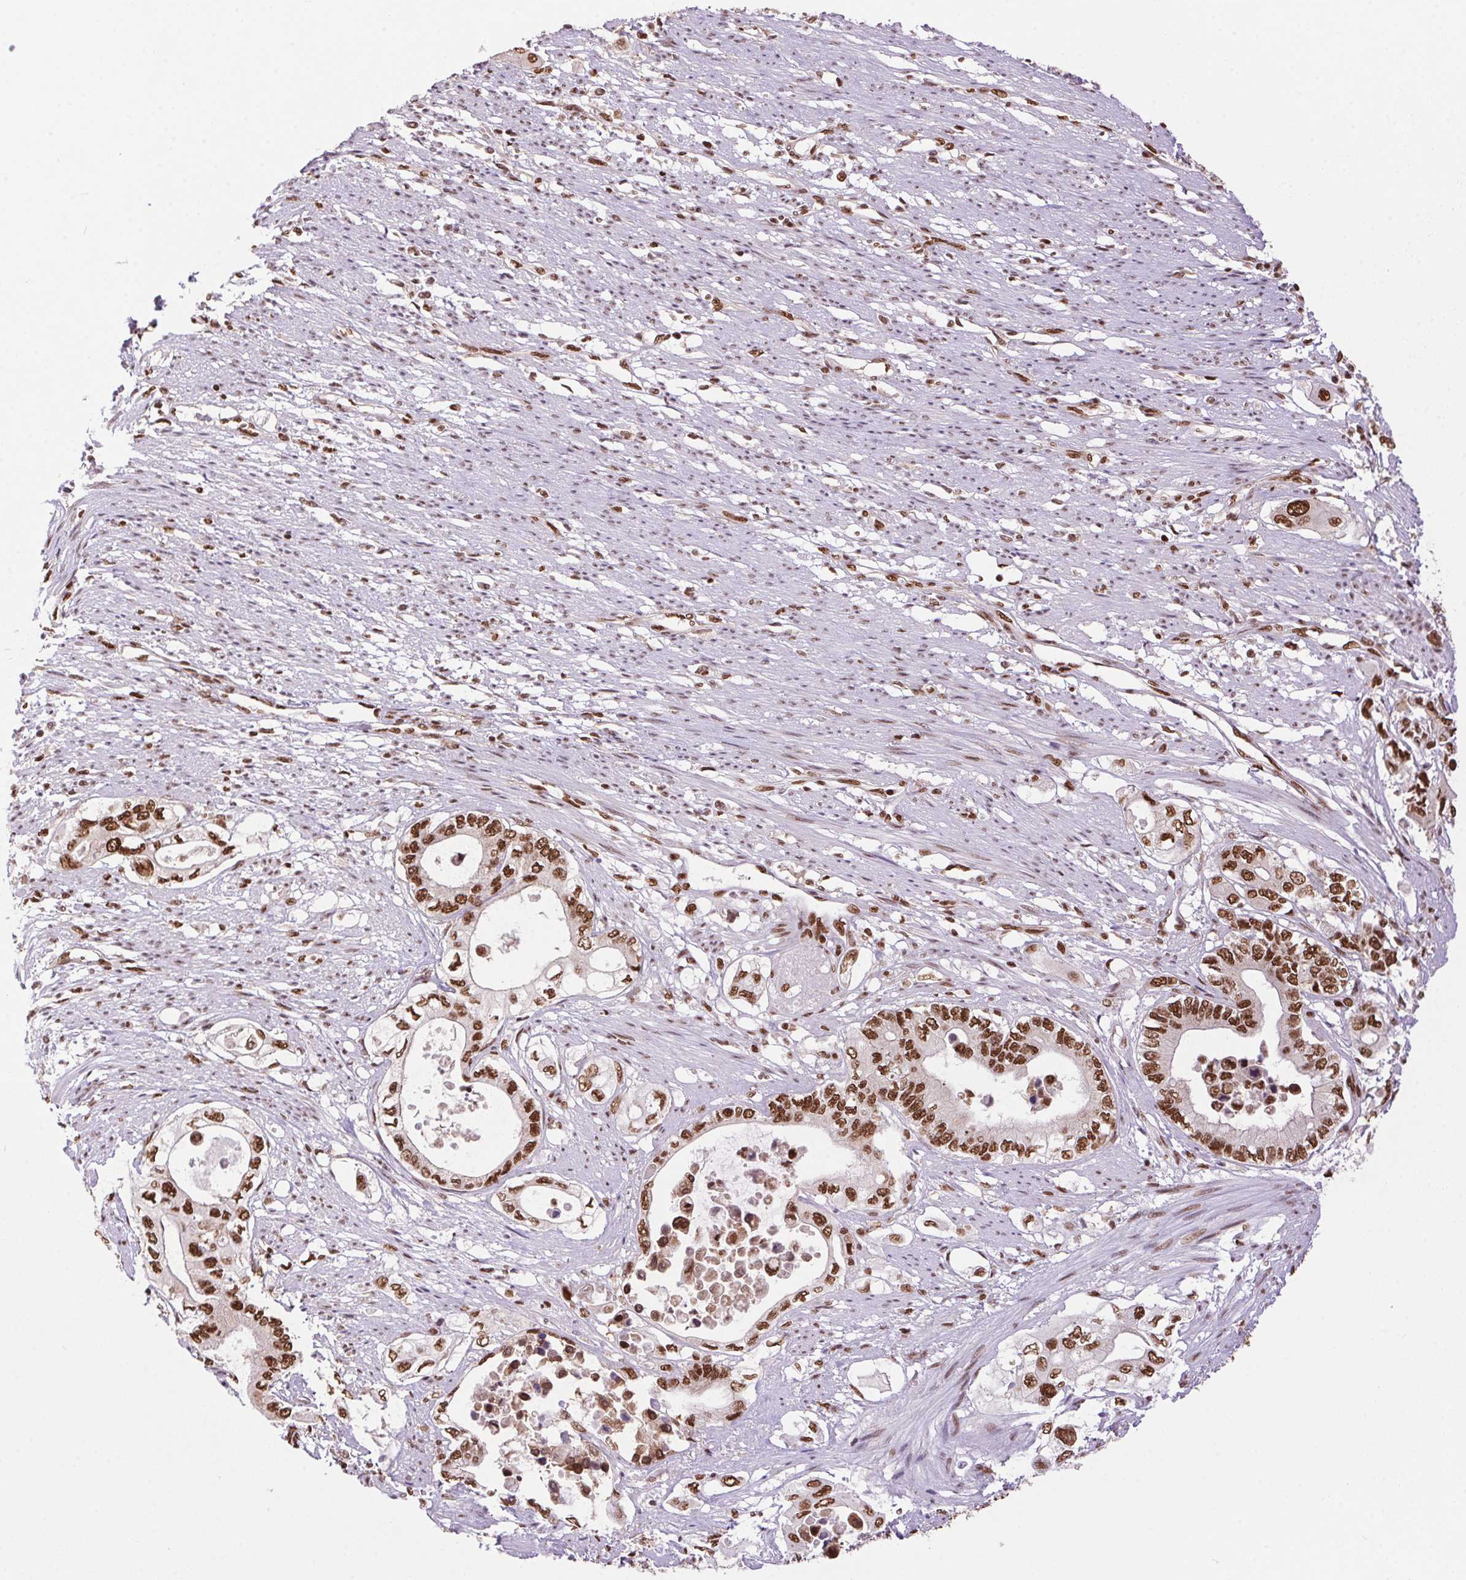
{"staining": {"intensity": "strong", "quantity": ">75%", "location": "nuclear"}, "tissue": "pancreatic cancer", "cell_type": "Tumor cells", "image_type": "cancer", "snomed": [{"axis": "morphology", "description": "Adenocarcinoma, NOS"}, {"axis": "topography", "description": "Pancreas"}], "caption": "Human pancreatic cancer stained with a brown dye shows strong nuclear positive staining in approximately >75% of tumor cells.", "gene": "ZNF207", "patient": {"sex": "female", "age": 63}}